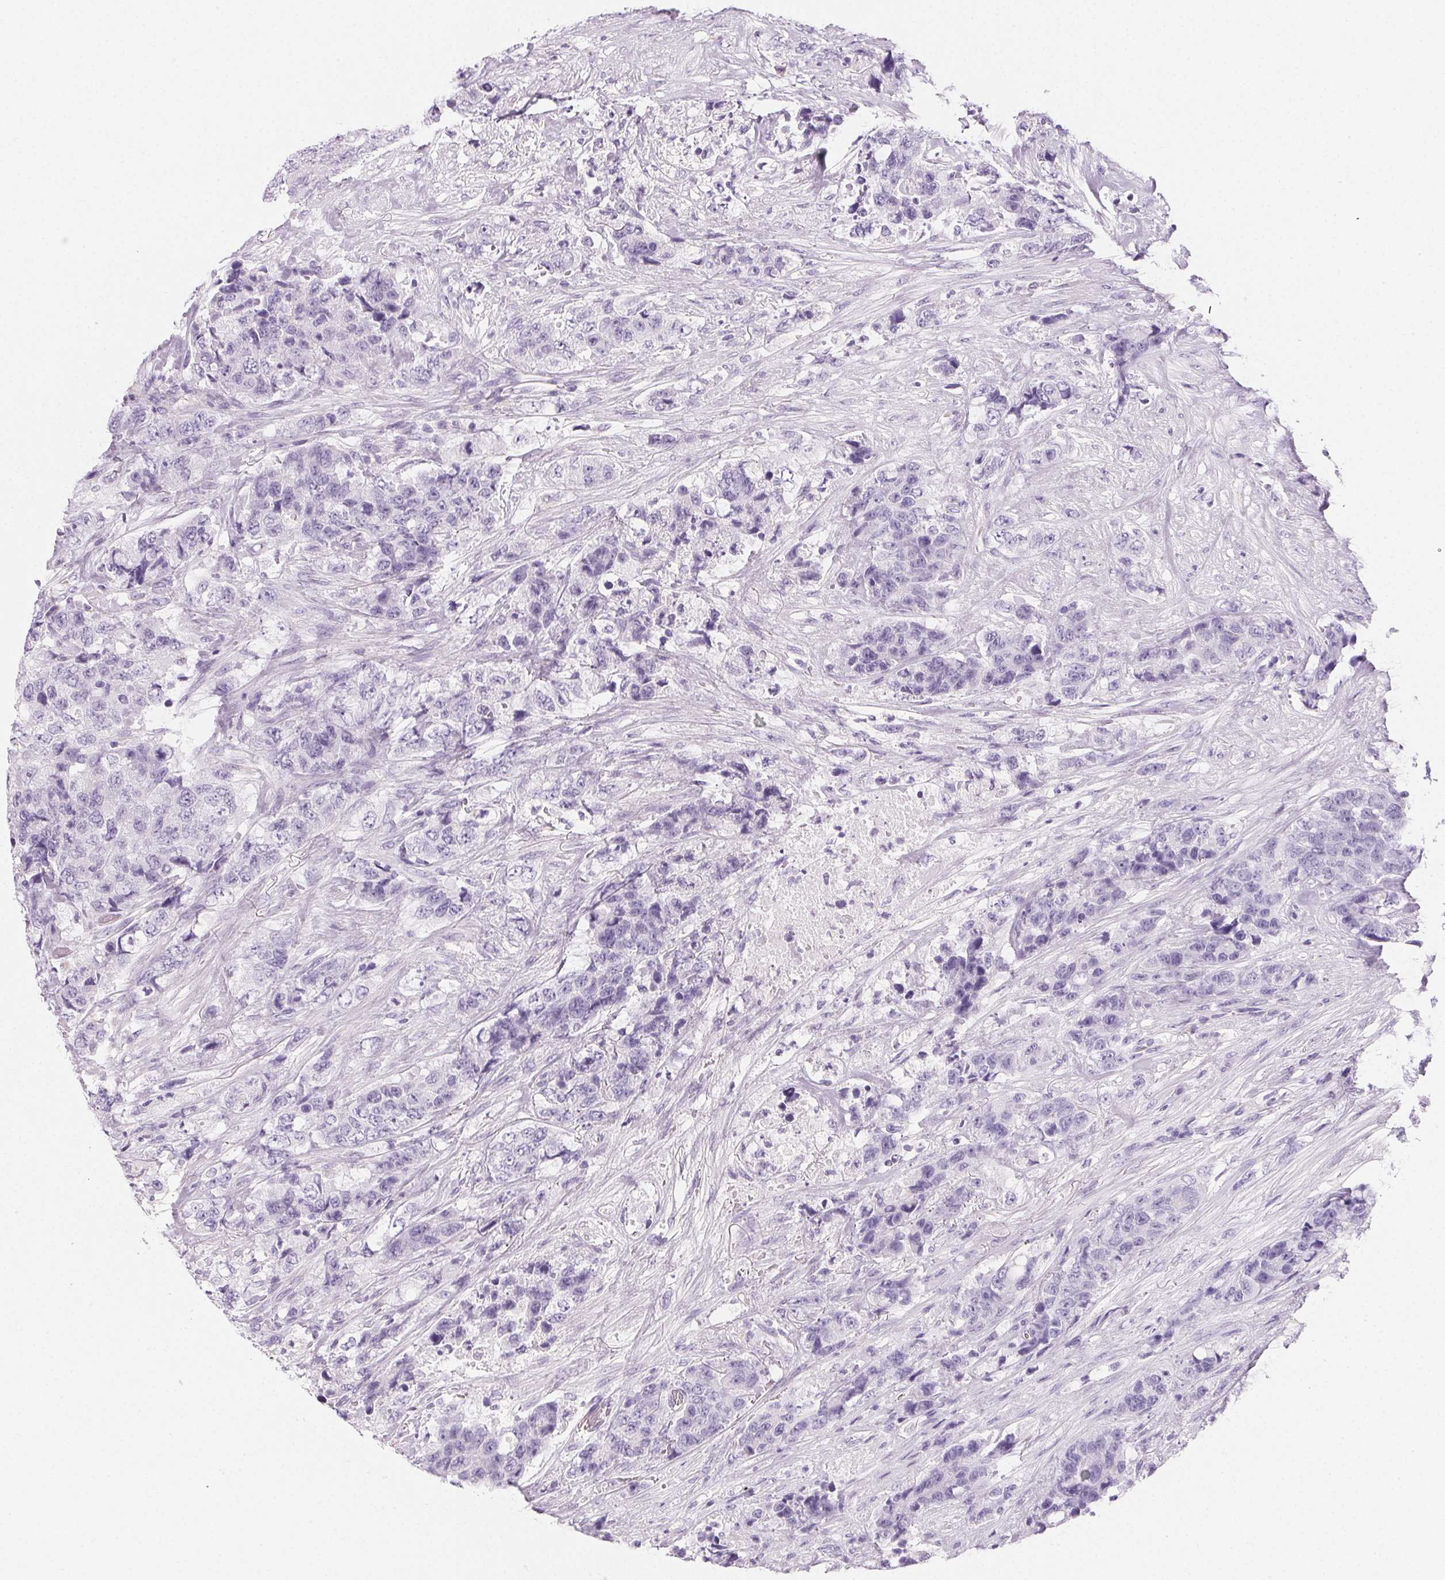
{"staining": {"intensity": "negative", "quantity": "none", "location": "none"}, "tissue": "urothelial cancer", "cell_type": "Tumor cells", "image_type": "cancer", "snomed": [{"axis": "morphology", "description": "Urothelial carcinoma, High grade"}, {"axis": "topography", "description": "Urinary bladder"}], "caption": "This is an immunohistochemistry (IHC) image of urothelial cancer. There is no expression in tumor cells.", "gene": "PRSS3", "patient": {"sex": "female", "age": 78}}